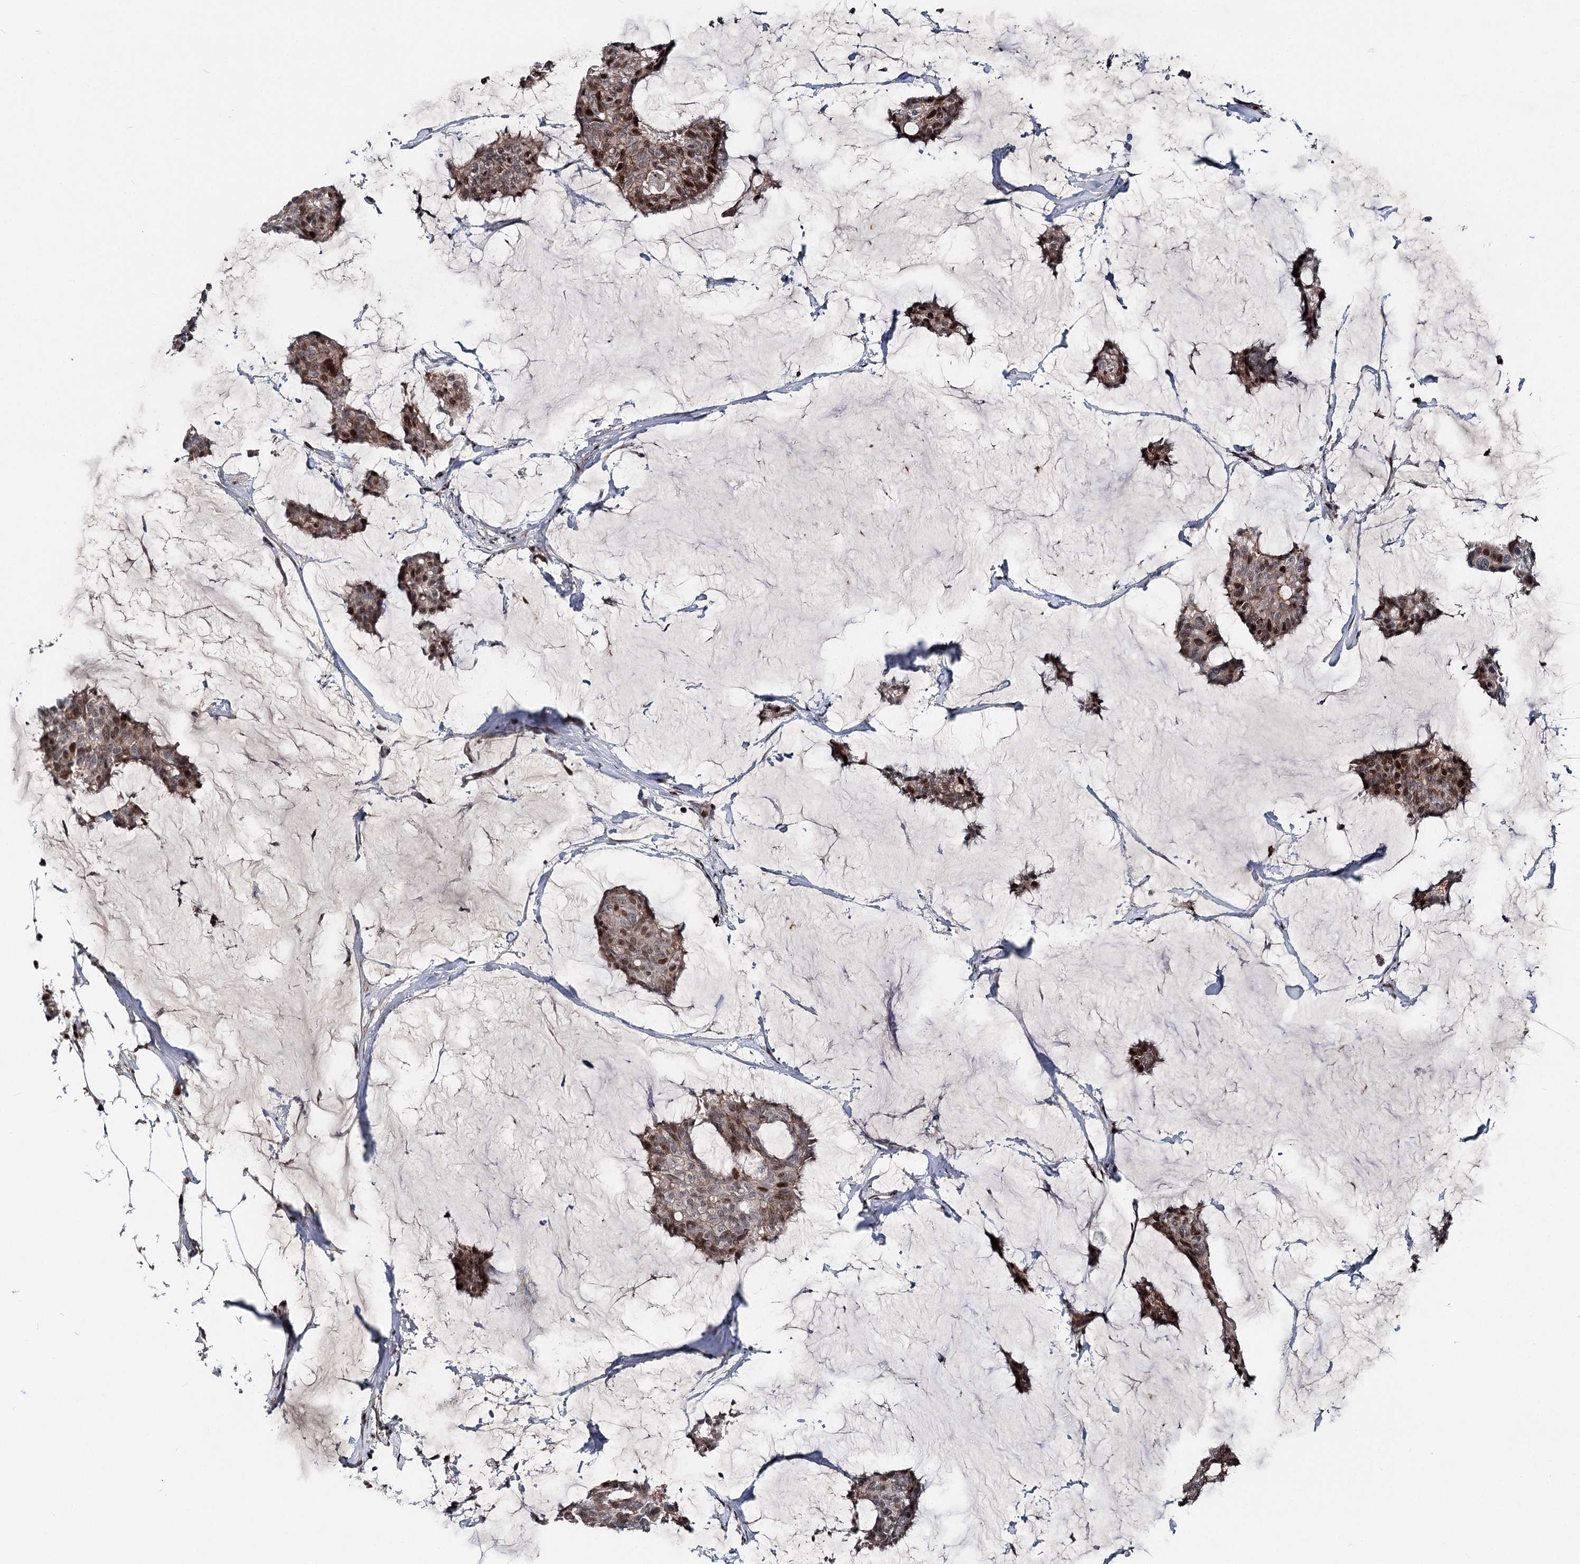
{"staining": {"intensity": "moderate", "quantity": ">75%", "location": "nuclear"}, "tissue": "breast cancer", "cell_type": "Tumor cells", "image_type": "cancer", "snomed": [{"axis": "morphology", "description": "Duct carcinoma"}, {"axis": "topography", "description": "Breast"}], "caption": "IHC (DAB) staining of human breast cancer exhibits moderate nuclear protein positivity in about >75% of tumor cells. (DAB IHC with brightfield microscopy, high magnification).", "gene": "ITFG2", "patient": {"sex": "female", "age": 93}}